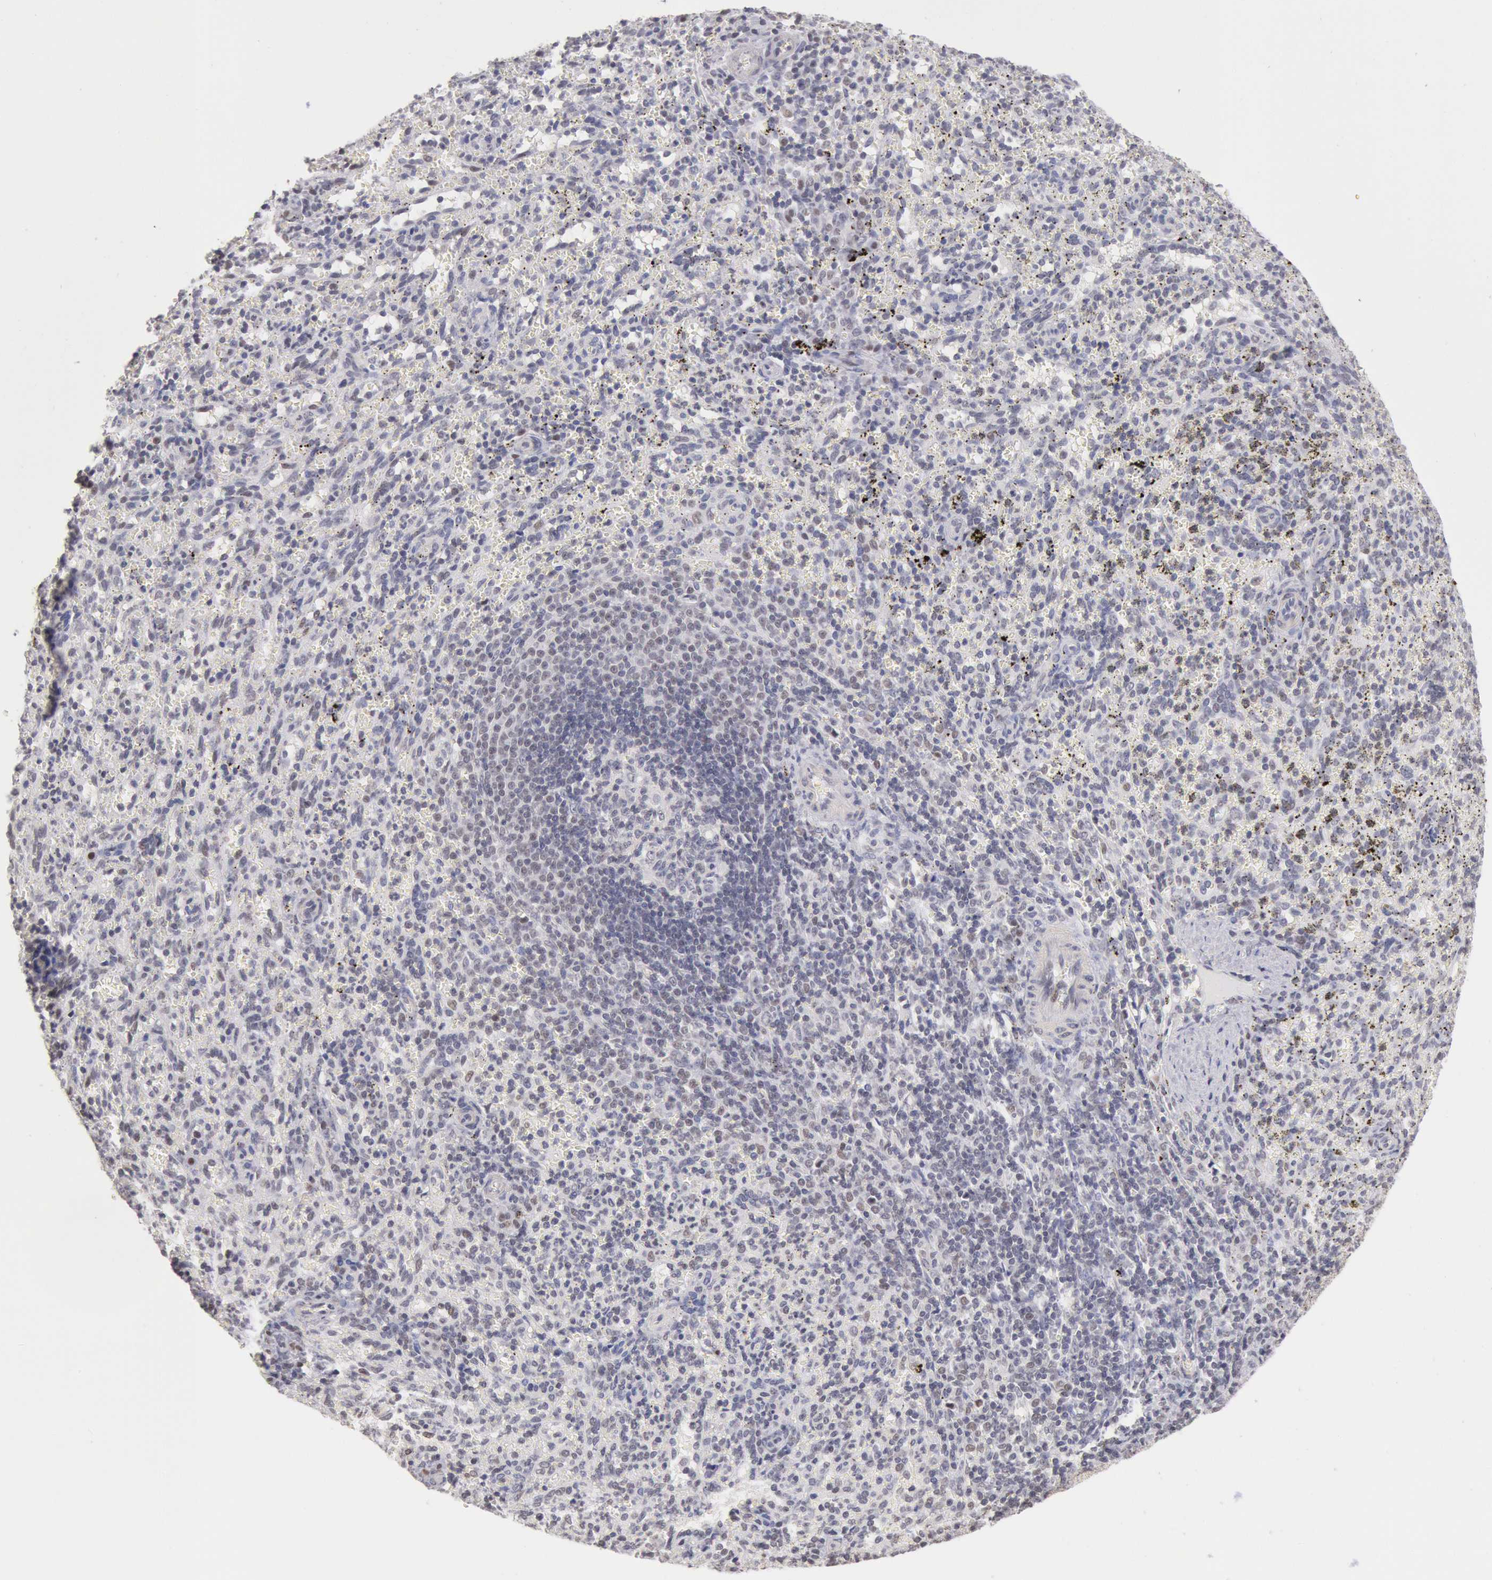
{"staining": {"intensity": "weak", "quantity": "25%-75%", "location": "nuclear"}, "tissue": "spleen", "cell_type": "Cells in red pulp", "image_type": "normal", "snomed": [{"axis": "morphology", "description": "Normal tissue, NOS"}, {"axis": "topography", "description": "Spleen"}], "caption": "Human spleen stained for a protein (brown) demonstrates weak nuclear positive expression in about 25%-75% of cells in red pulp.", "gene": "MYH6", "patient": {"sex": "female", "age": 10}}